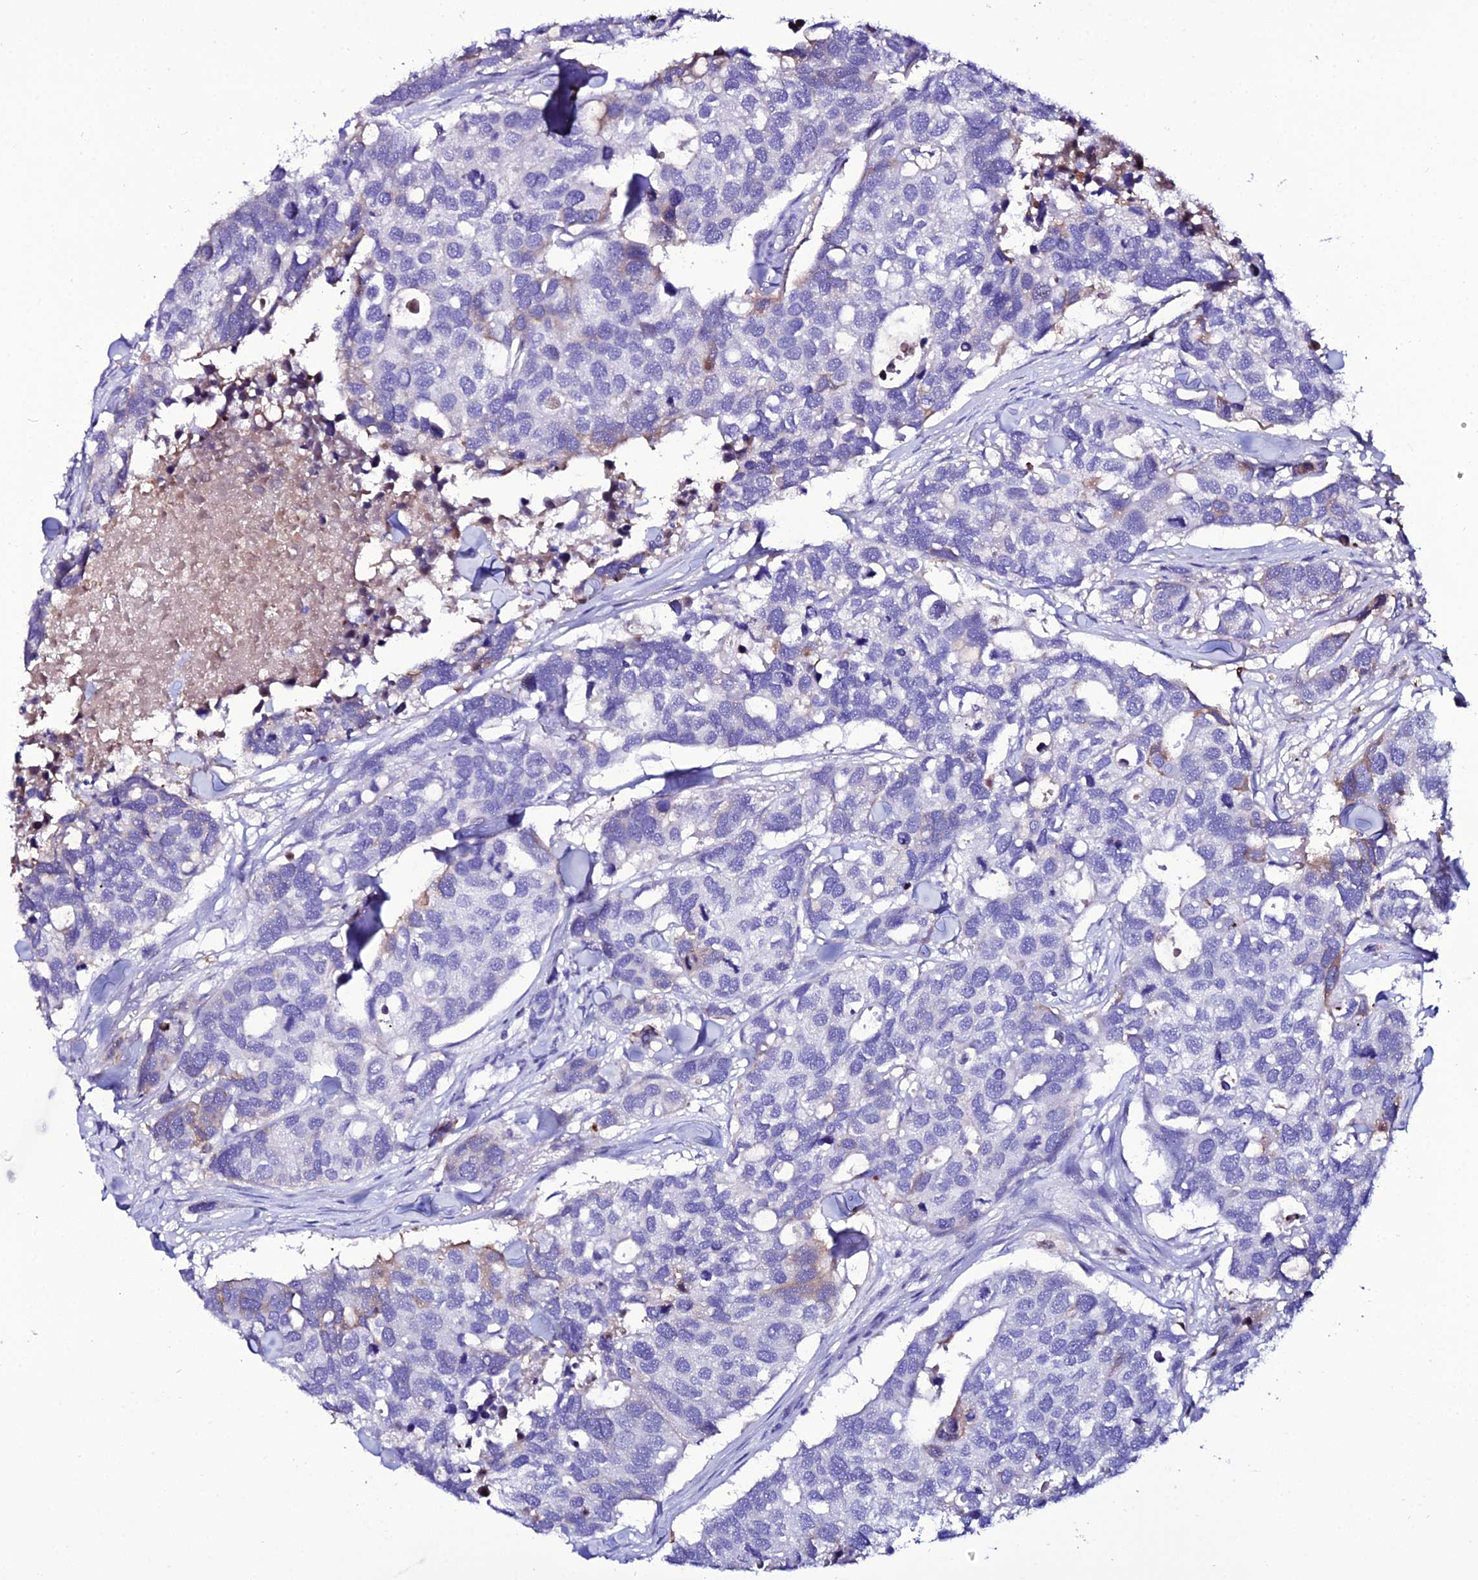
{"staining": {"intensity": "negative", "quantity": "none", "location": "none"}, "tissue": "breast cancer", "cell_type": "Tumor cells", "image_type": "cancer", "snomed": [{"axis": "morphology", "description": "Duct carcinoma"}, {"axis": "topography", "description": "Breast"}], "caption": "Protein analysis of intraductal carcinoma (breast) exhibits no significant positivity in tumor cells.", "gene": "DEFB132", "patient": {"sex": "female", "age": 83}}